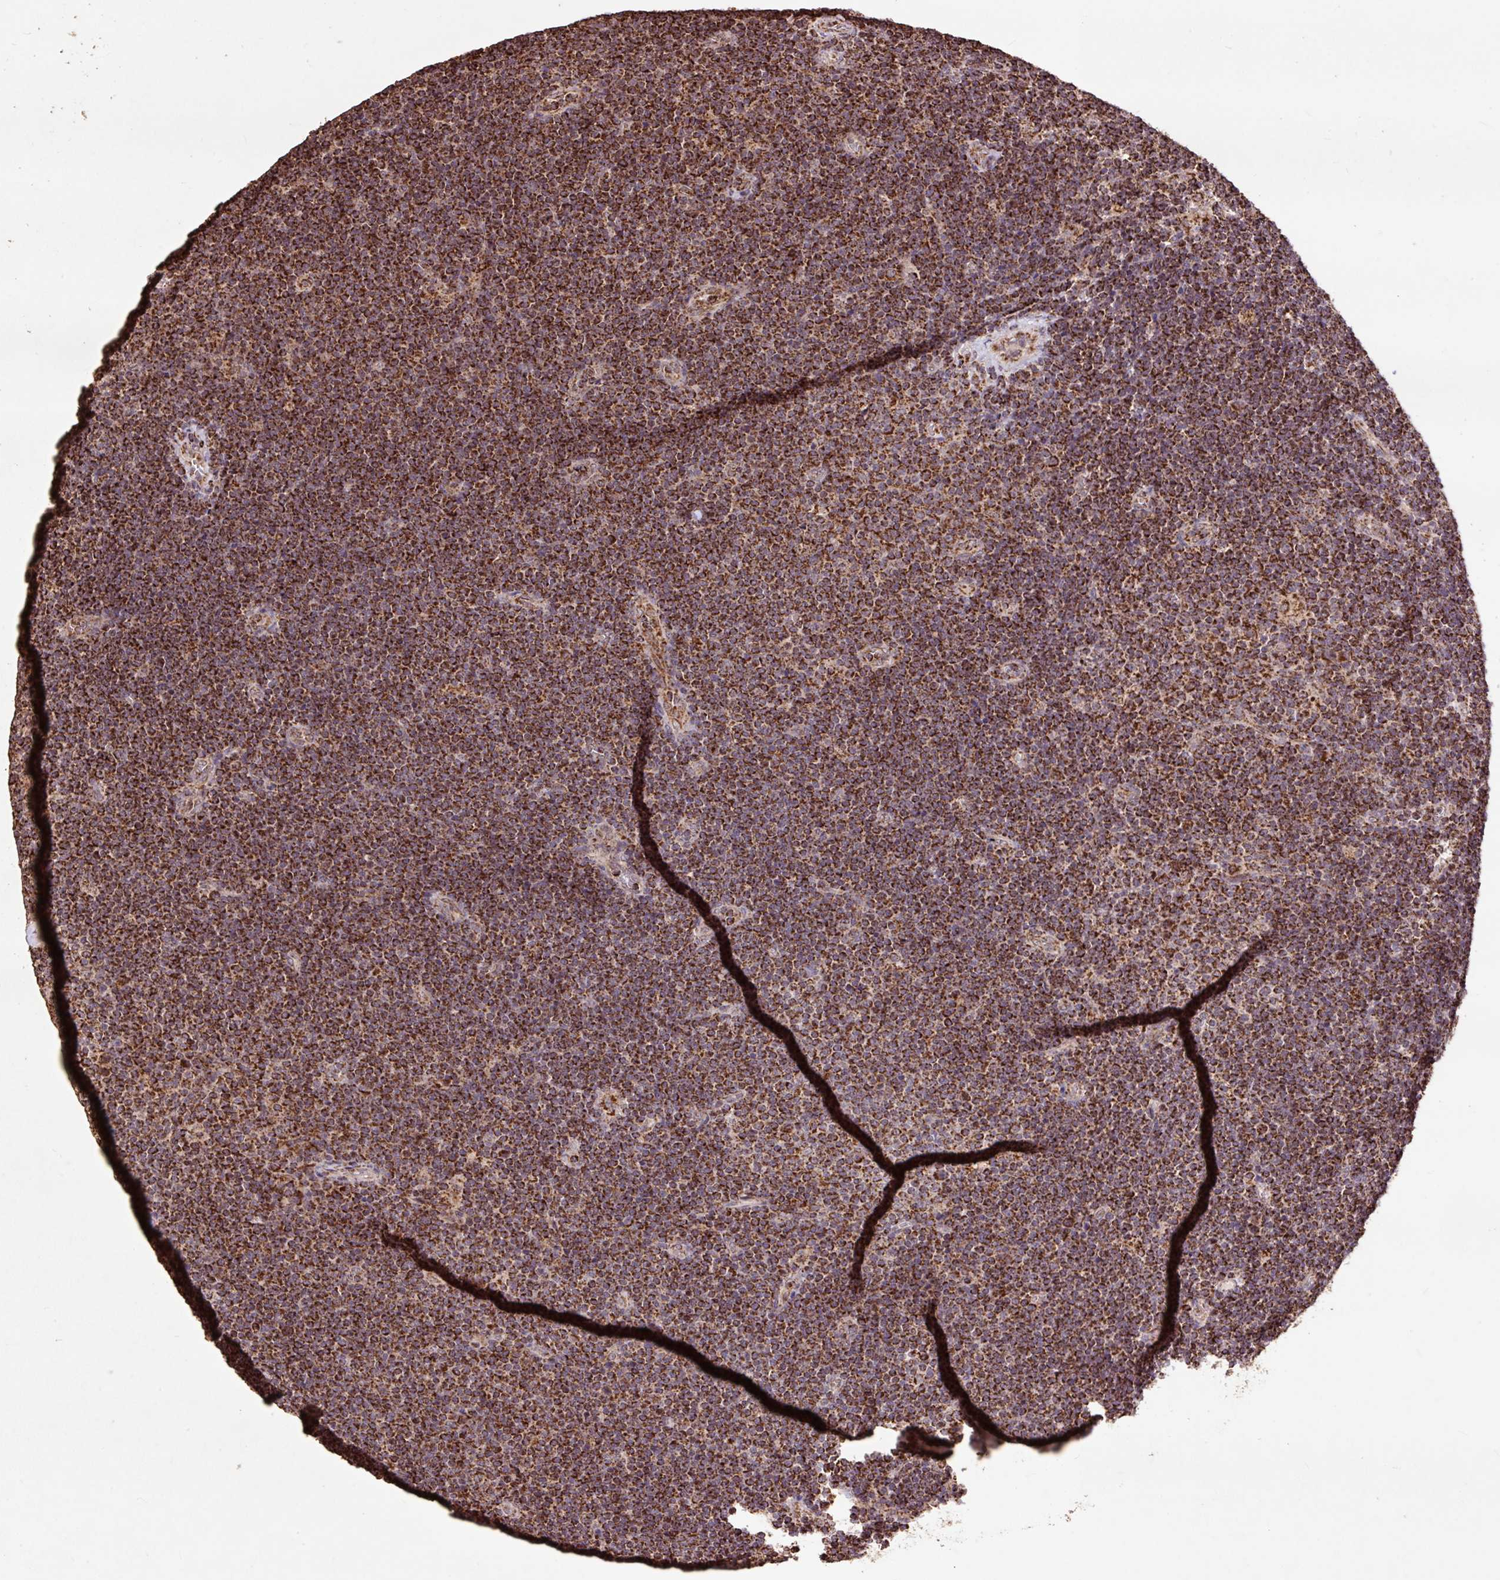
{"staining": {"intensity": "strong", "quantity": ">75%", "location": "cytoplasmic/membranous"}, "tissue": "lymphoma", "cell_type": "Tumor cells", "image_type": "cancer", "snomed": [{"axis": "morphology", "description": "Malignant lymphoma, non-Hodgkin's type, Low grade"}, {"axis": "topography", "description": "Lymph node"}], "caption": "Human malignant lymphoma, non-Hodgkin's type (low-grade) stained with a protein marker reveals strong staining in tumor cells.", "gene": "ATP5F1A", "patient": {"sex": "male", "age": 48}}